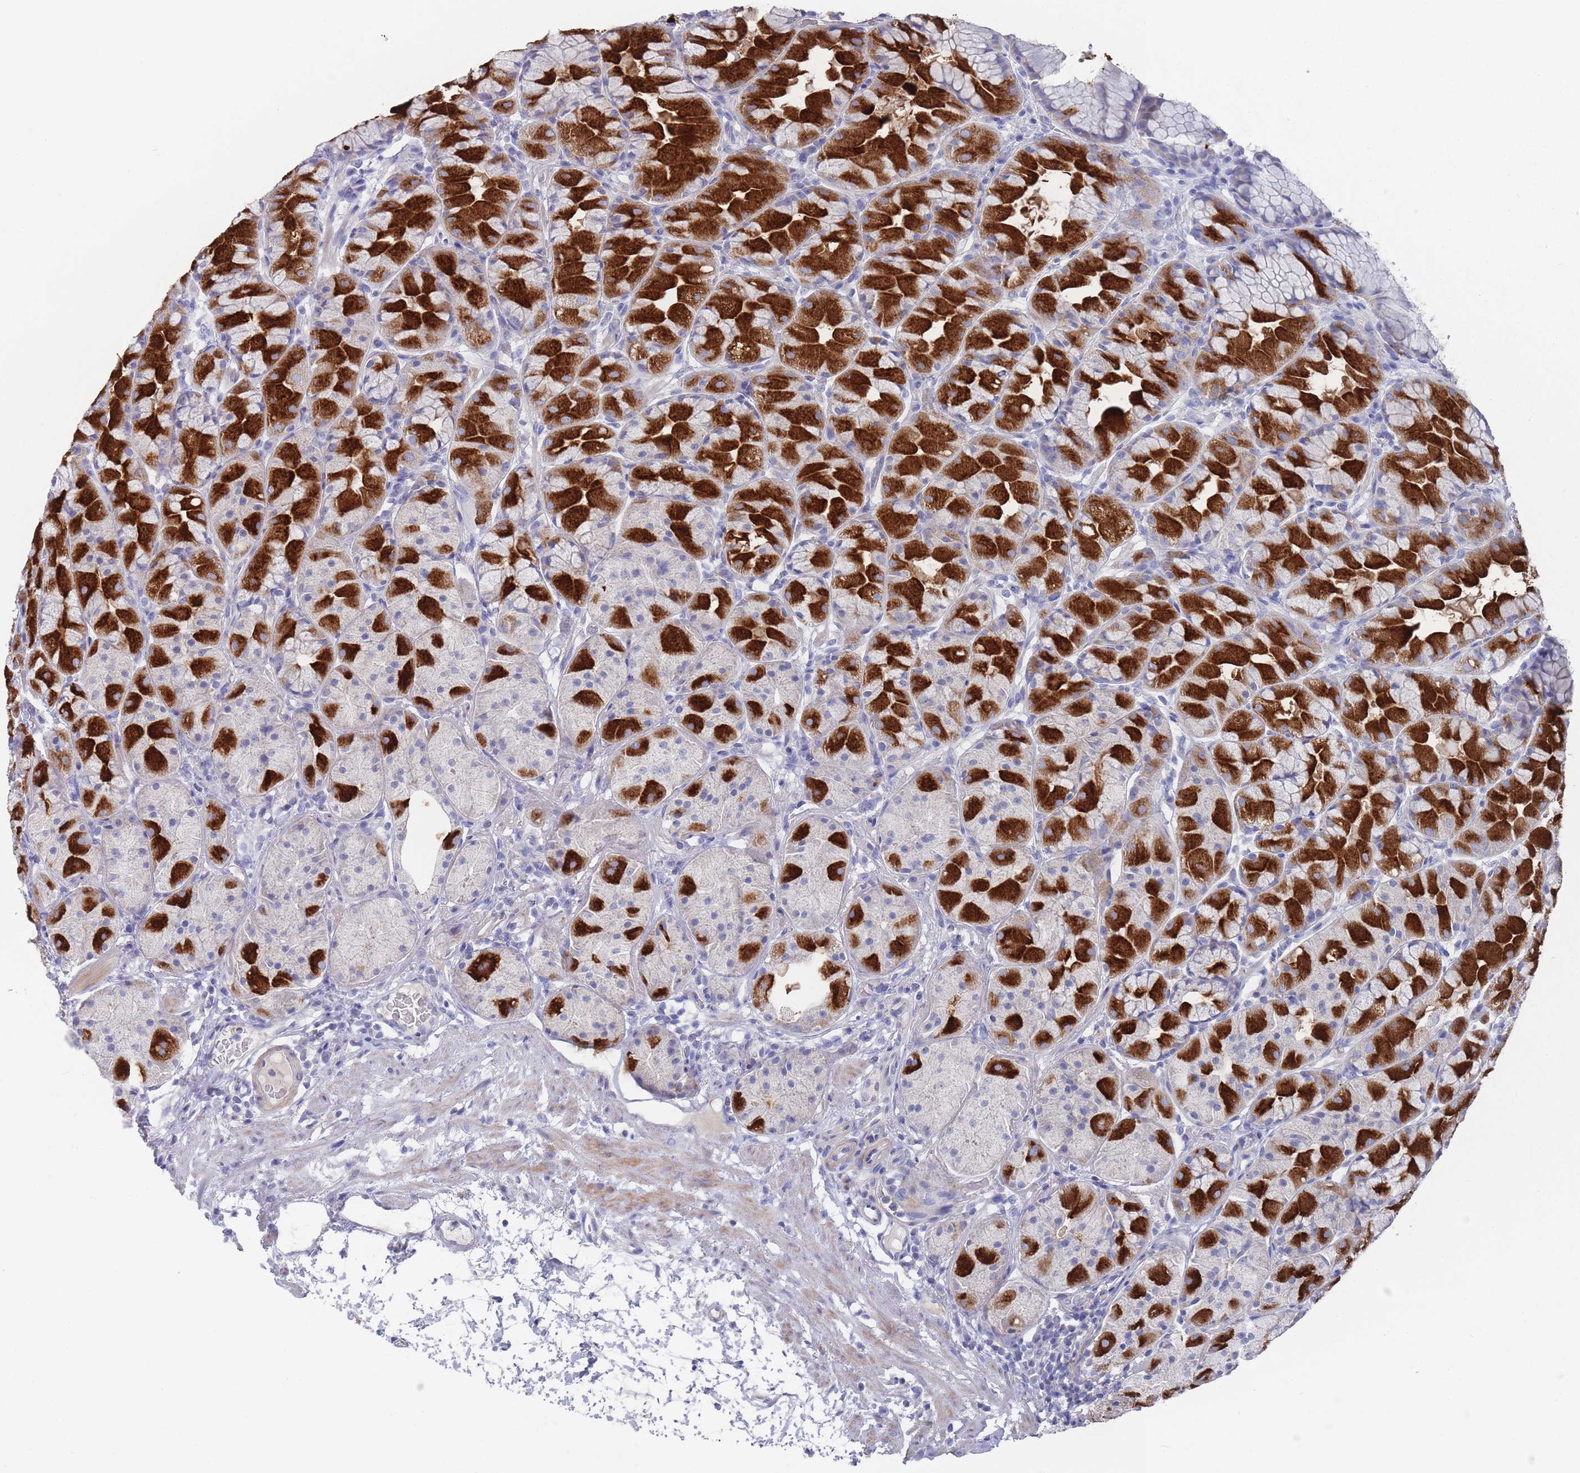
{"staining": {"intensity": "strong", "quantity": "25%-75%", "location": "cytoplasmic/membranous"}, "tissue": "stomach", "cell_type": "Glandular cells", "image_type": "normal", "snomed": [{"axis": "morphology", "description": "Normal tissue, NOS"}, {"axis": "topography", "description": "Stomach"}], "caption": "An immunohistochemistry (IHC) photomicrograph of normal tissue is shown. Protein staining in brown shows strong cytoplasmic/membranous positivity in stomach within glandular cells. Immunohistochemistry (ihc) stains the protein of interest in brown and the nuclei are stained blue.", "gene": "SCCPDH", "patient": {"sex": "male", "age": 57}}